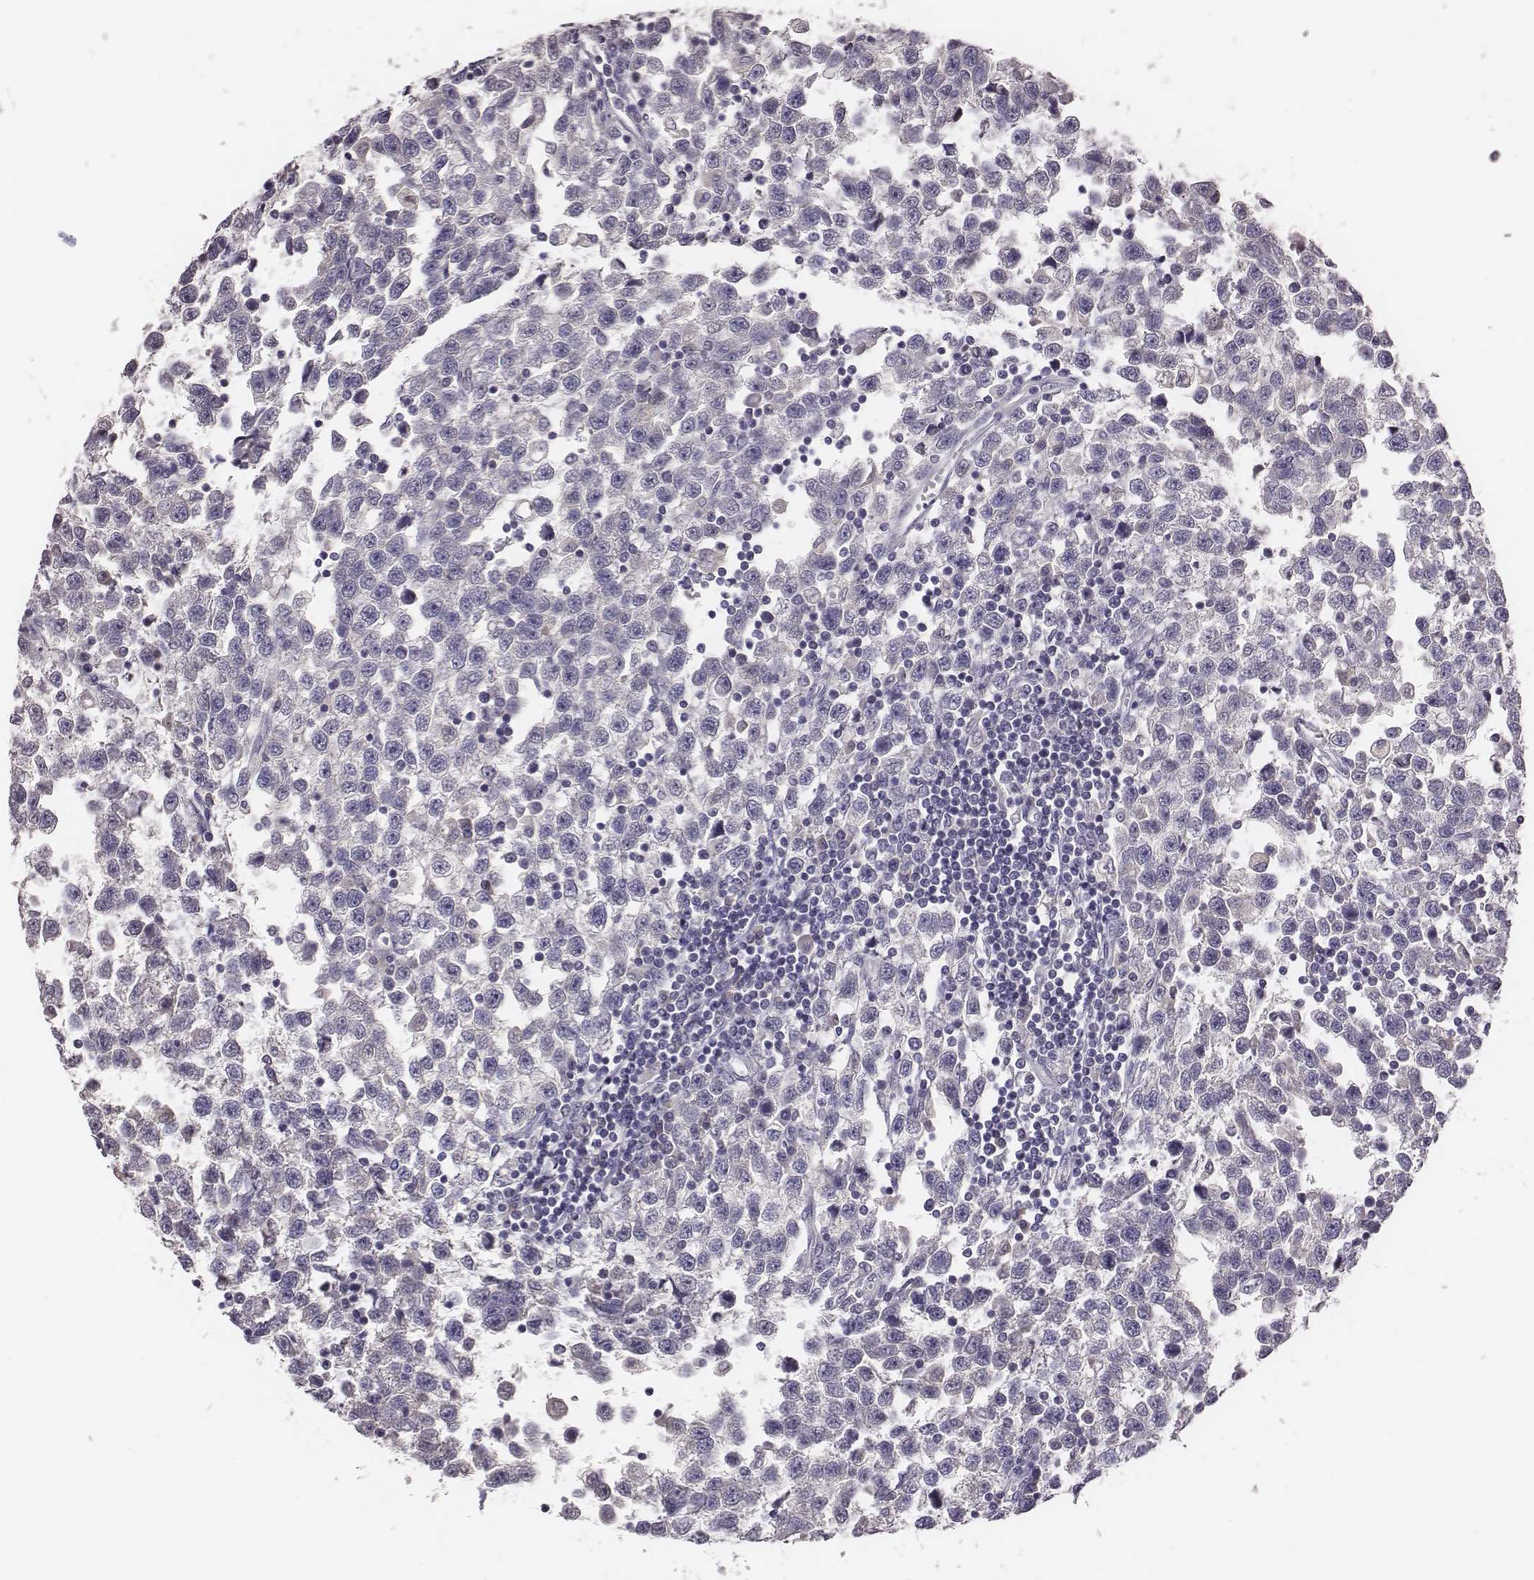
{"staining": {"intensity": "negative", "quantity": "none", "location": "none"}, "tissue": "testis cancer", "cell_type": "Tumor cells", "image_type": "cancer", "snomed": [{"axis": "morphology", "description": "Seminoma, NOS"}, {"axis": "topography", "description": "Testis"}], "caption": "Testis cancer (seminoma) was stained to show a protein in brown. There is no significant positivity in tumor cells.", "gene": "EN1", "patient": {"sex": "male", "age": 34}}